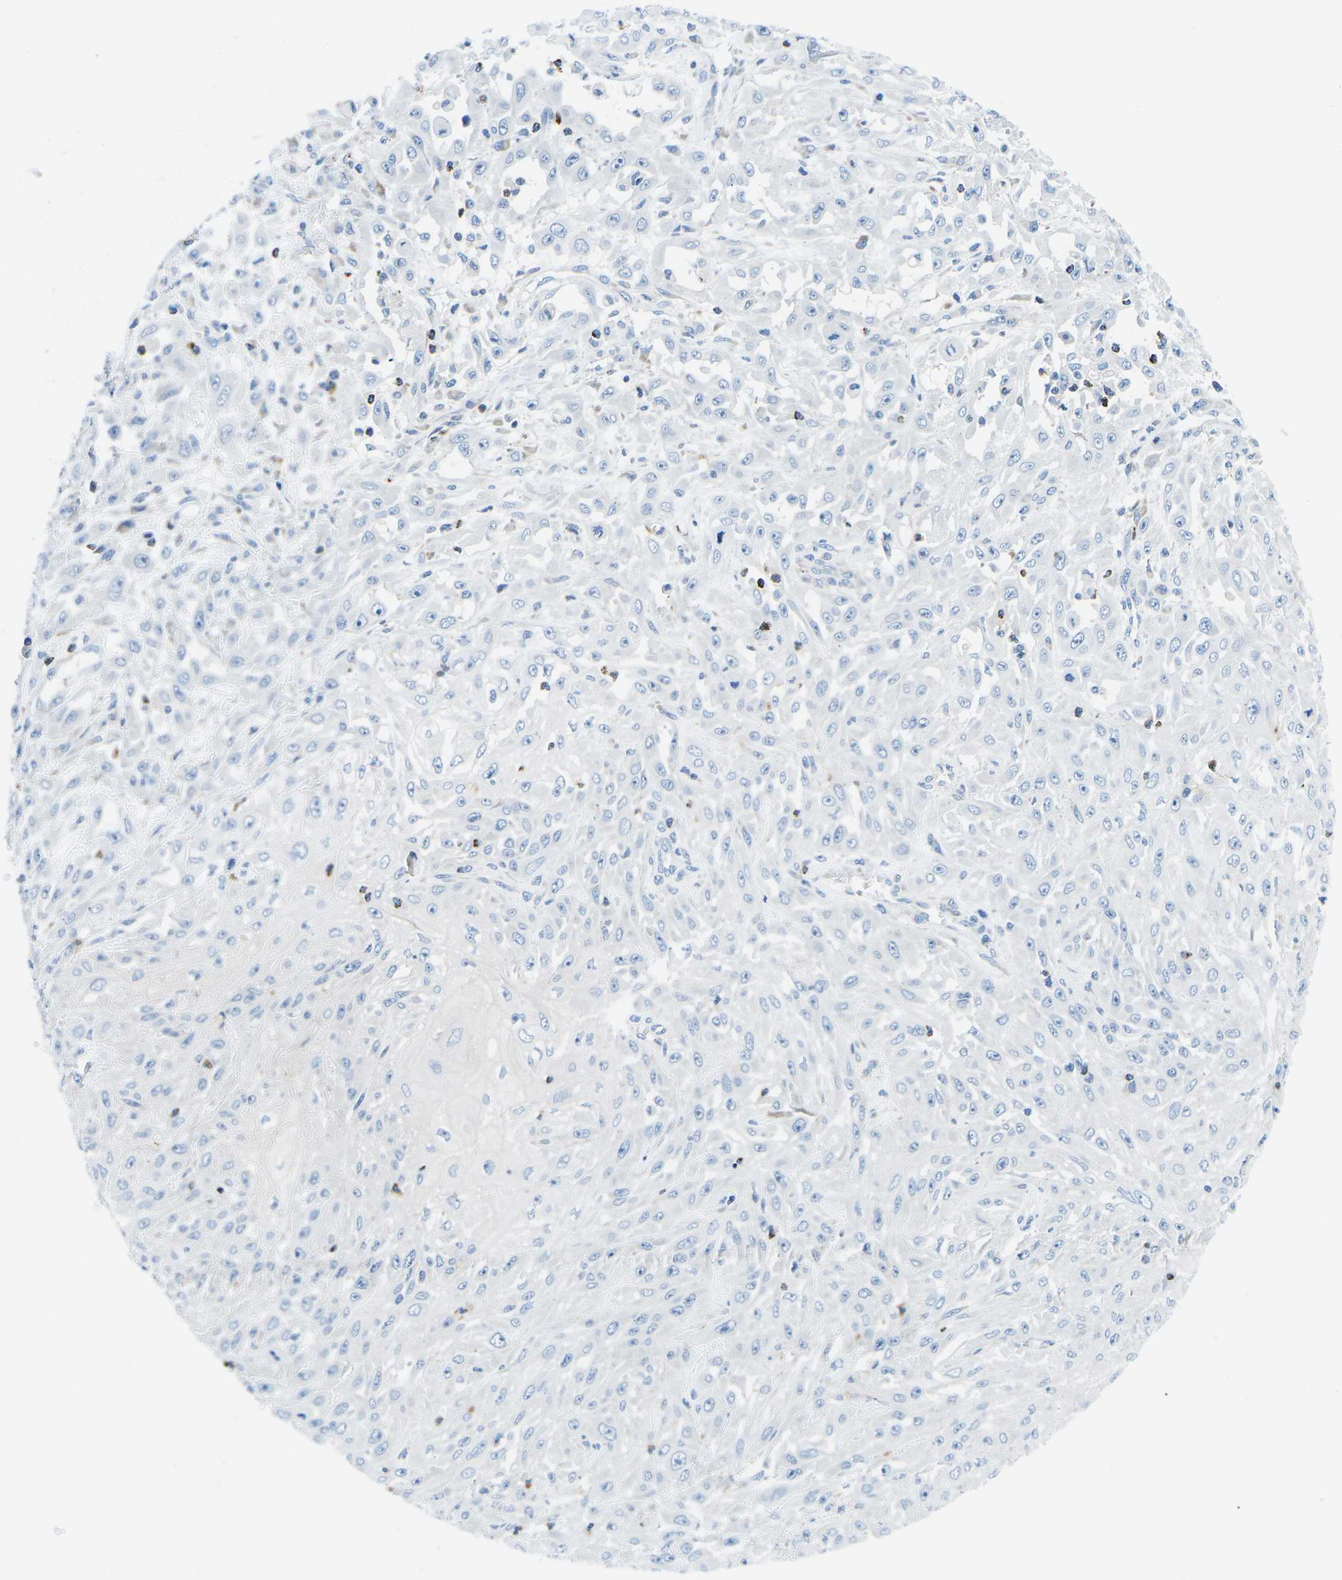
{"staining": {"intensity": "negative", "quantity": "none", "location": "none"}, "tissue": "skin cancer", "cell_type": "Tumor cells", "image_type": "cancer", "snomed": [{"axis": "morphology", "description": "Squamous cell carcinoma, NOS"}, {"axis": "morphology", "description": "Squamous cell carcinoma, metastatic, NOS"}, {"axis": "topography", "description": "Skin"}, {"axis": "topography", "description": "Lymph node"}], "caption": "The immunohistochemistry image has no significant positivity in tumor cells of skin cancer (metastatic squamous cell carcinoma) tissue.", "gene": "MC4R", "patient": {"sex": "male", "age": 75}}